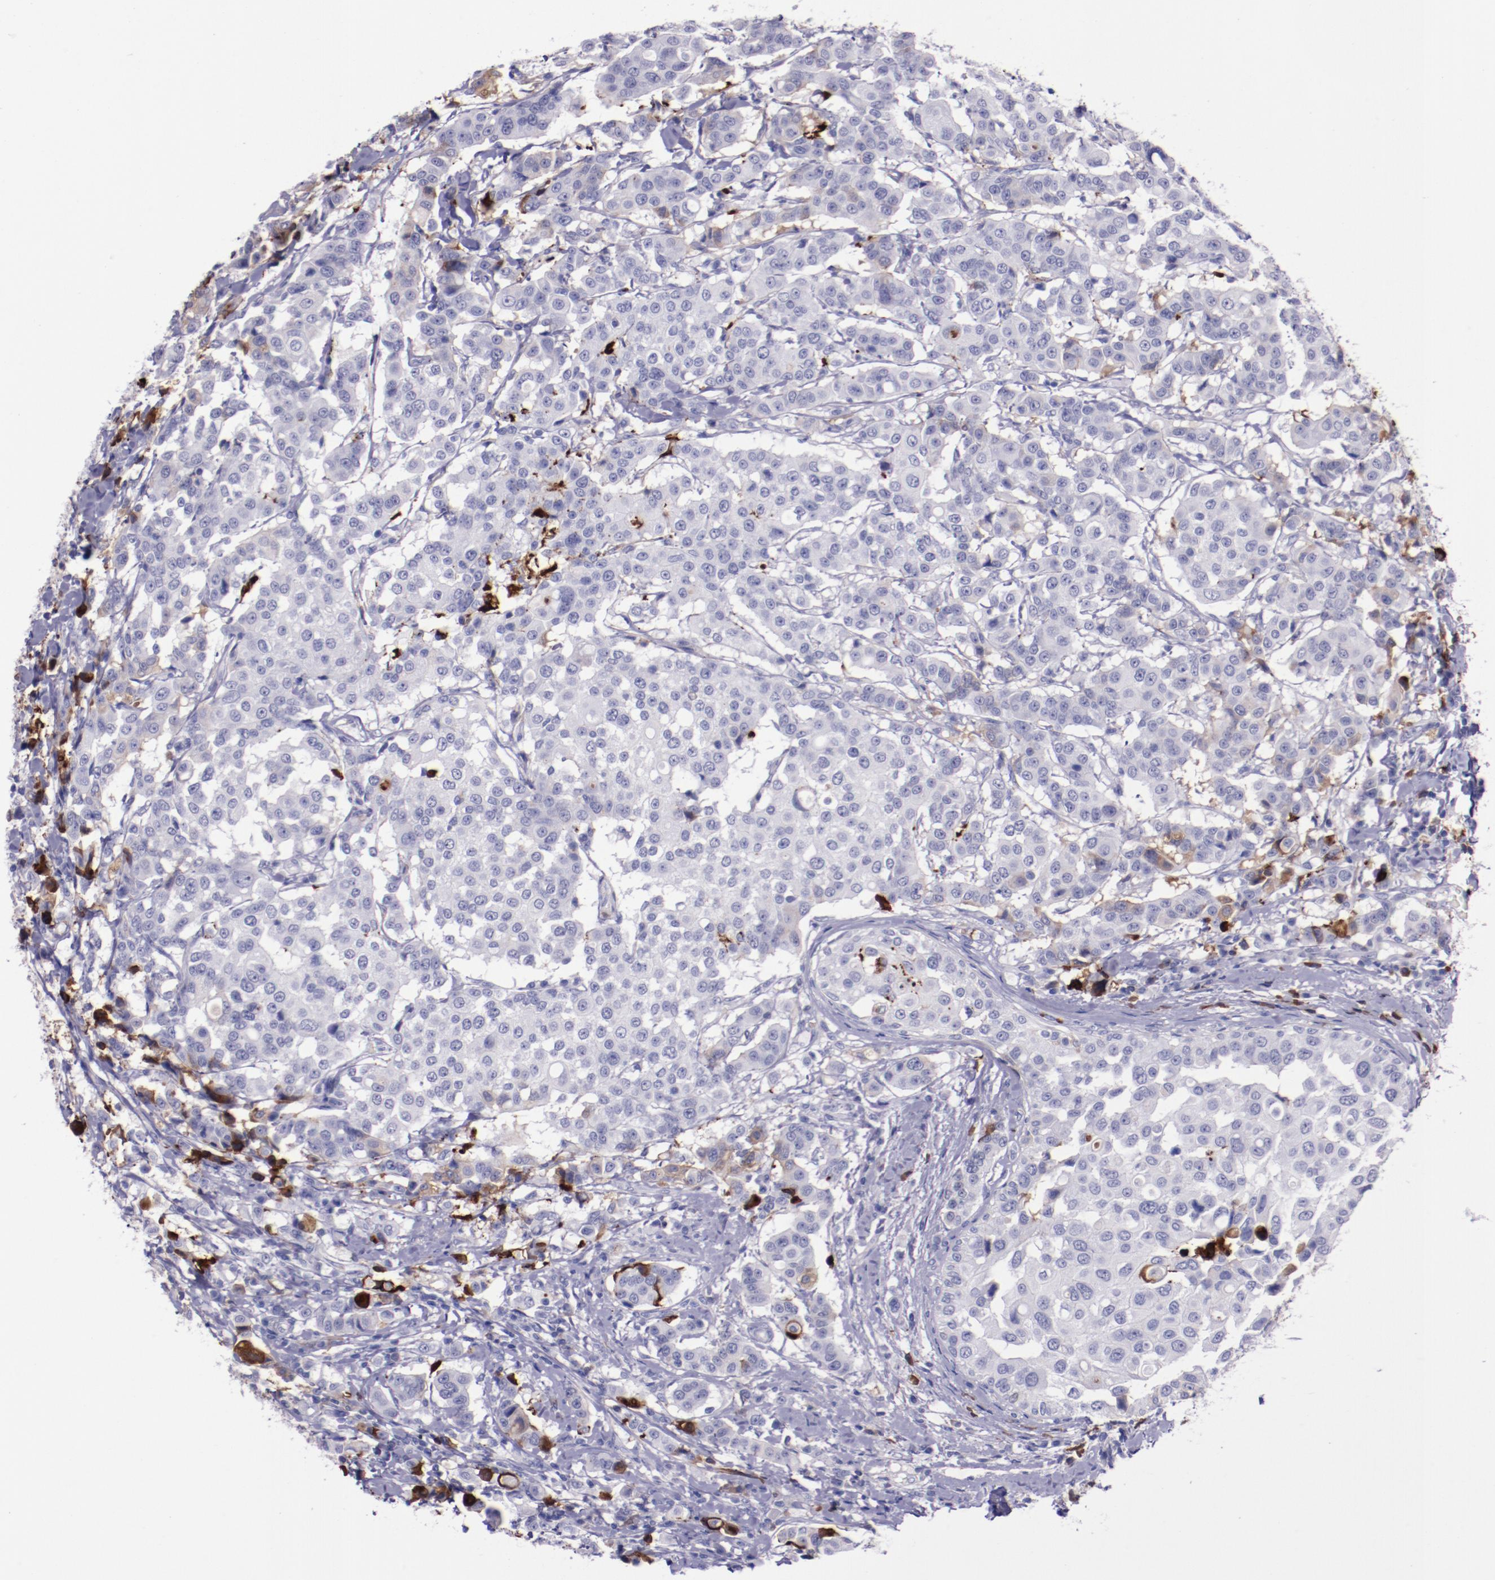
{"staining": {"intensity": "negative", "quantity": "none", "location": "none"}, "tissue": "breast cancer", "cell_type": "Tumor cells", "image_type": "cancer", "snomed": [{"axis": "morphology", "description": "Duct carcinoma"}, {"axis": "topography", "description": "Breast"}], "caption": "Tumor cells are negative for brown protein staining in breast cancer.", "gene": "APOH", "patient": {"sex": "female", "age": 27}}